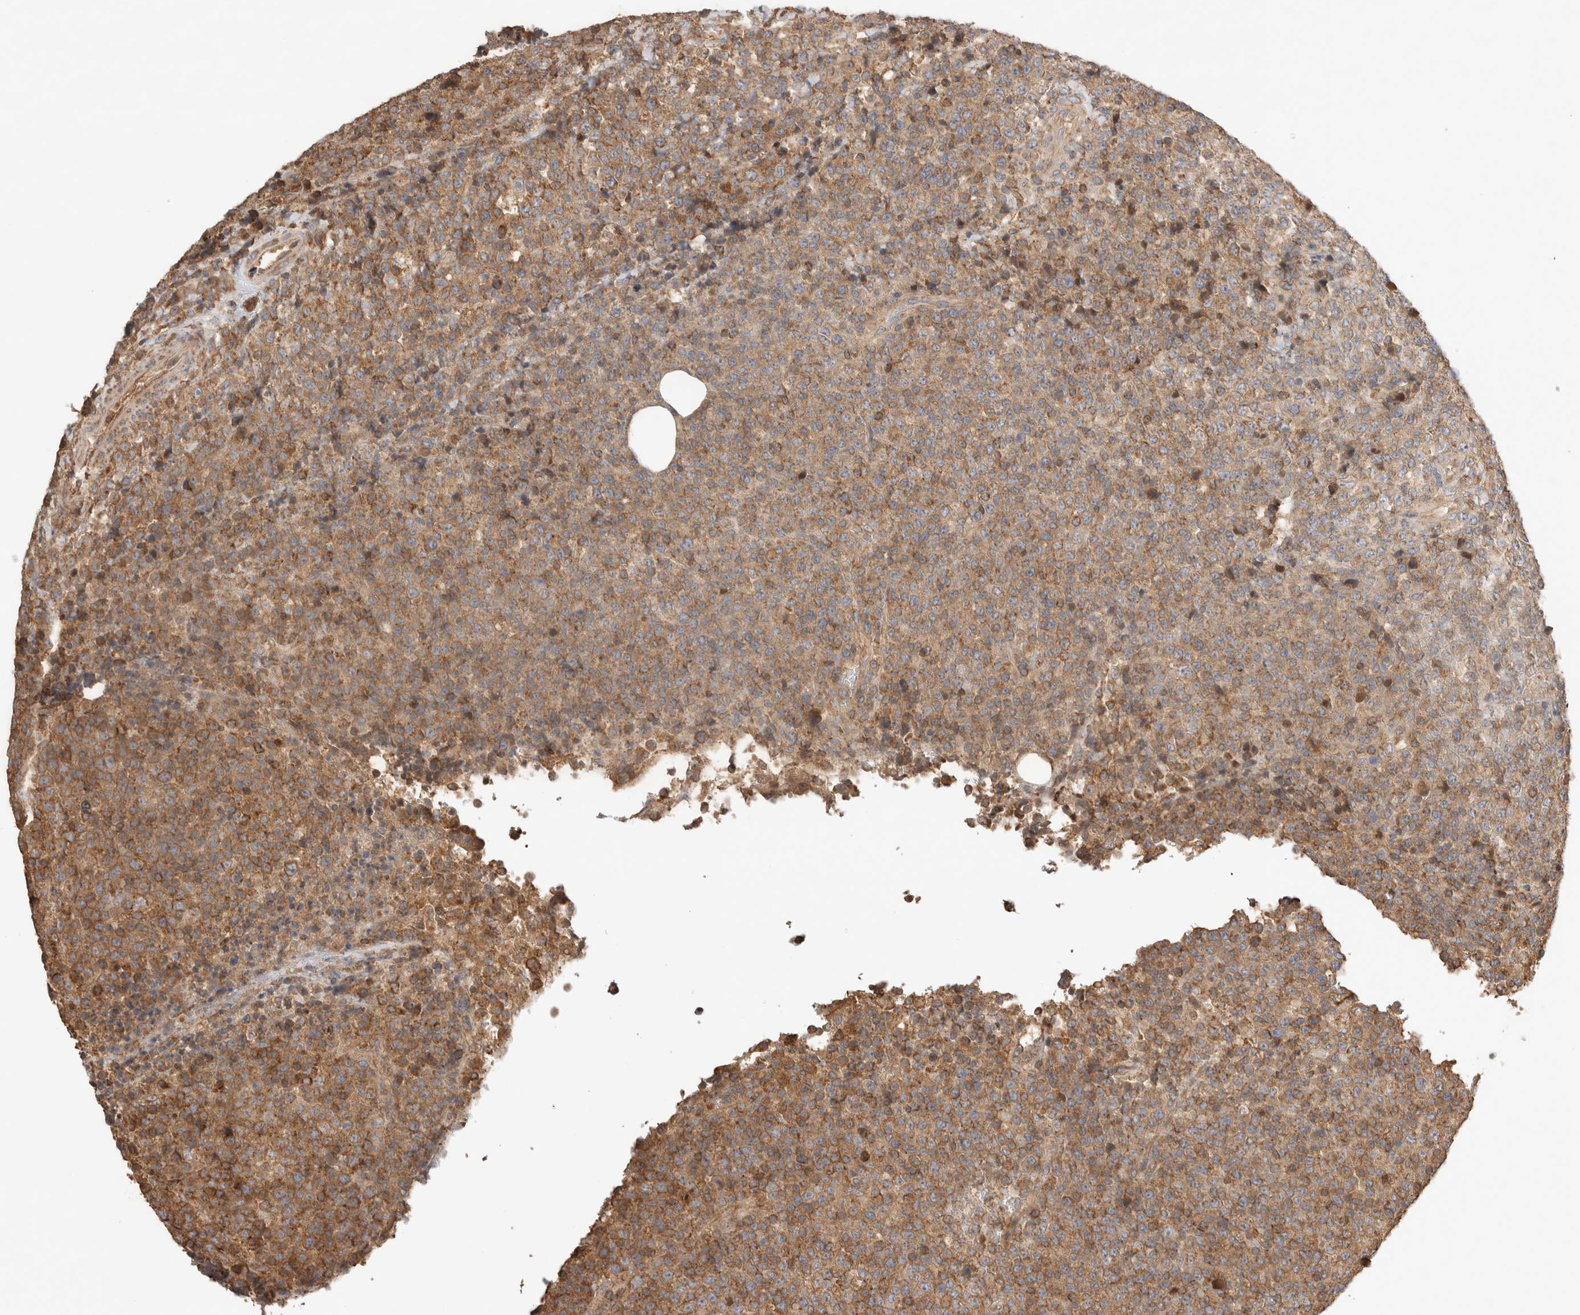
{"staining": {"intensity": "moderate", "quantity": ">75%", "location": "cytoplasmic/membranous"}, "tissue": "lymphoma", "cell_type": "Tumor cells", "image_type": "cancer", "snomed": [{"axis": "morphology", "description": "Malignant lymphoma, non-Hodgkin's type, High grade"}, {"axis": "topography", "description": "Lymph node"}], "caption": "IHC of high-grade malignant lymphoma, non-Hodgkin's type reveals medium levels of moderate cytoplasmic/membranous positivity in approximately >75% of tumor cells.", "gene": "IMMP2L", "patient": {"sex": "male", "age": 13}}